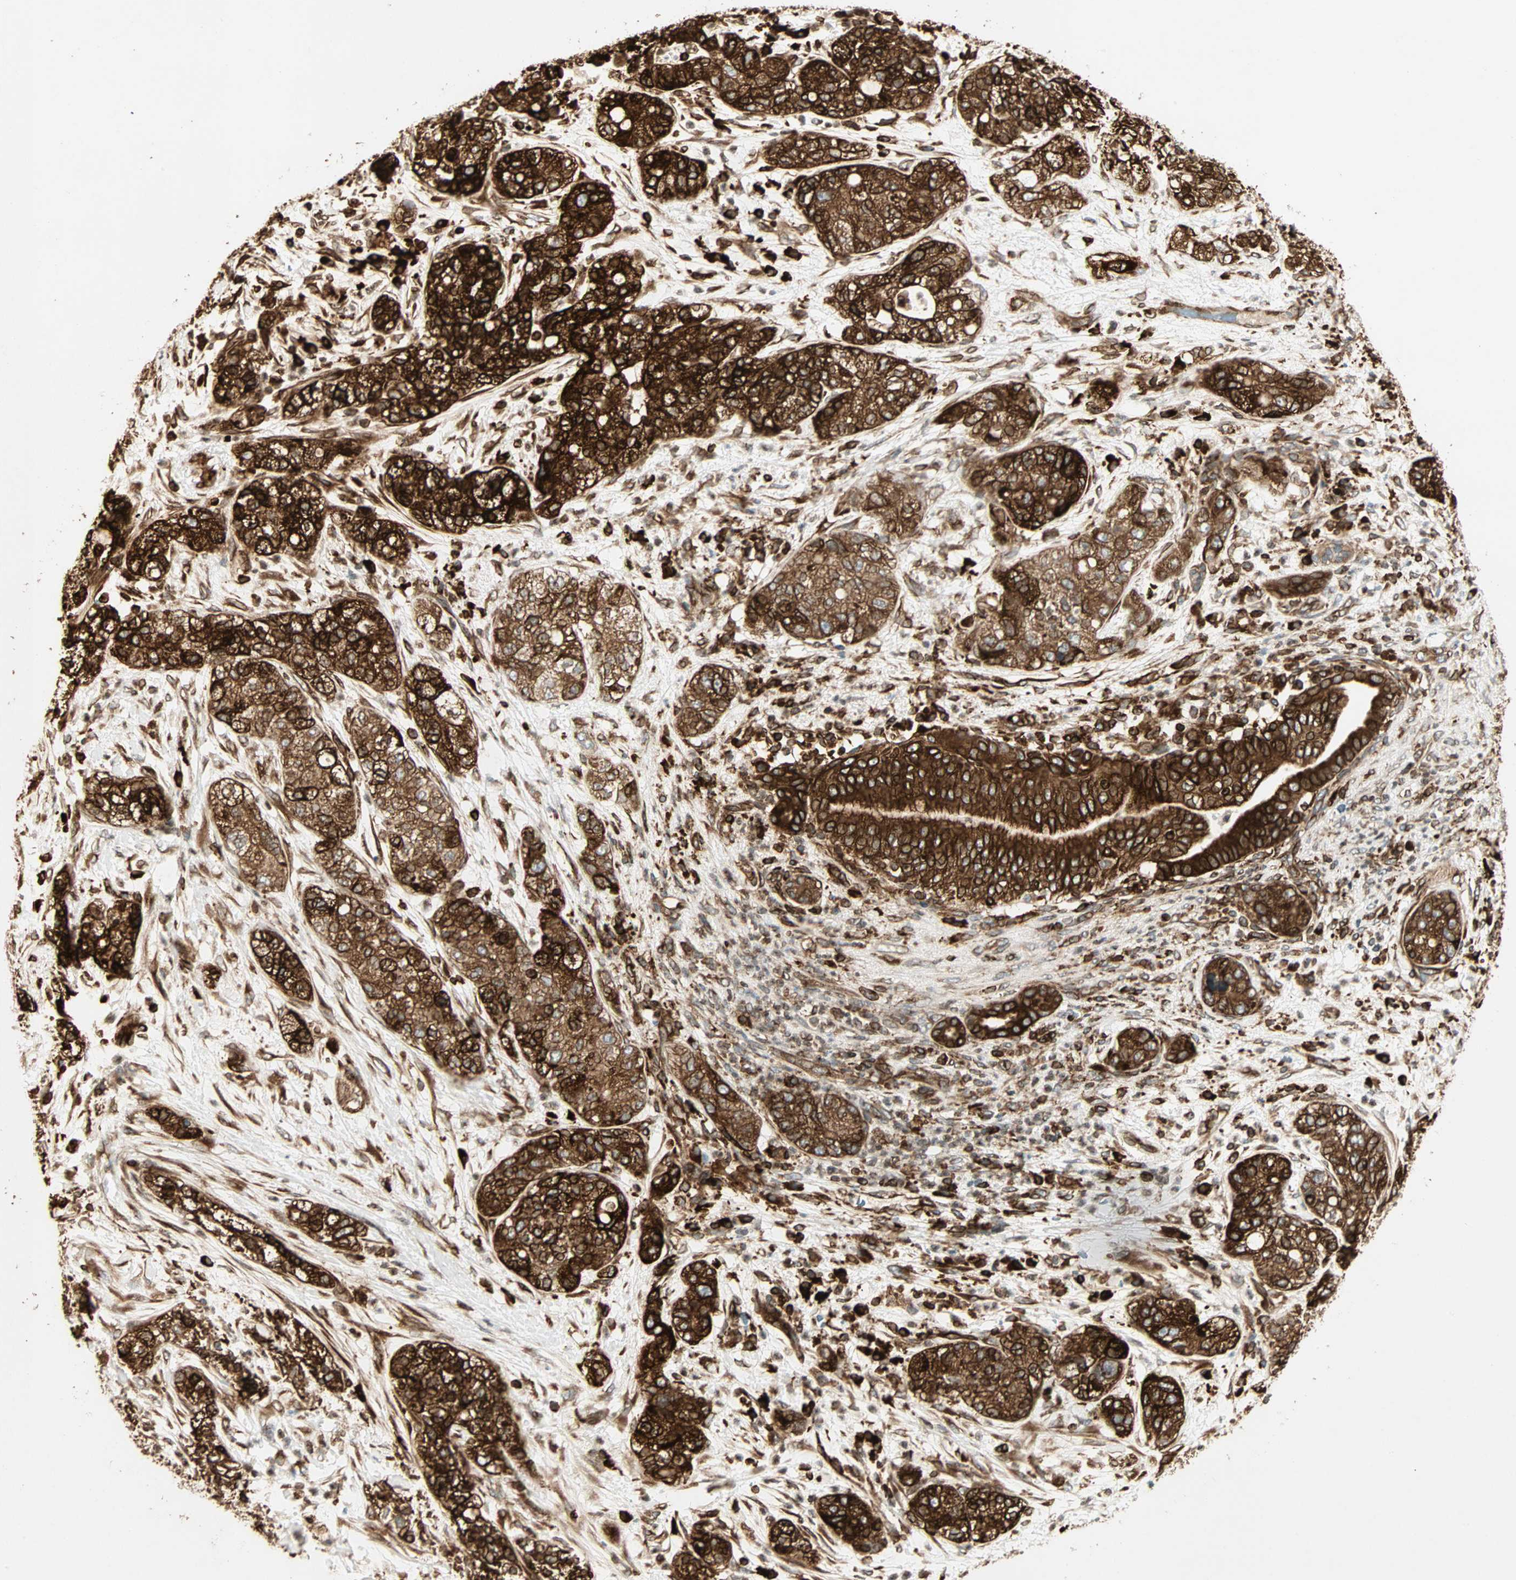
{"staining": {"intensity": "strong", "quantity": ">75%", "location": "cytoplasmic/membranous"}, "tissue": "pancreatic cancer", "cell_type": "Tumor cells", "image_type": "cancer", "snomed": [{"axis": "morphology", "description": "Adenocarcinoma, NOS"}, {"axis": "topography", "description": "Pancreas"}], "caption": "Pancreatic cancer tissue exhibits strong cytoplasmic/membranous expression in approximately >75% of tumor cells, visualized by immunohistochemistry.", "gene": "TAPBP", "patient": {"sex": "female", "age": 78}}